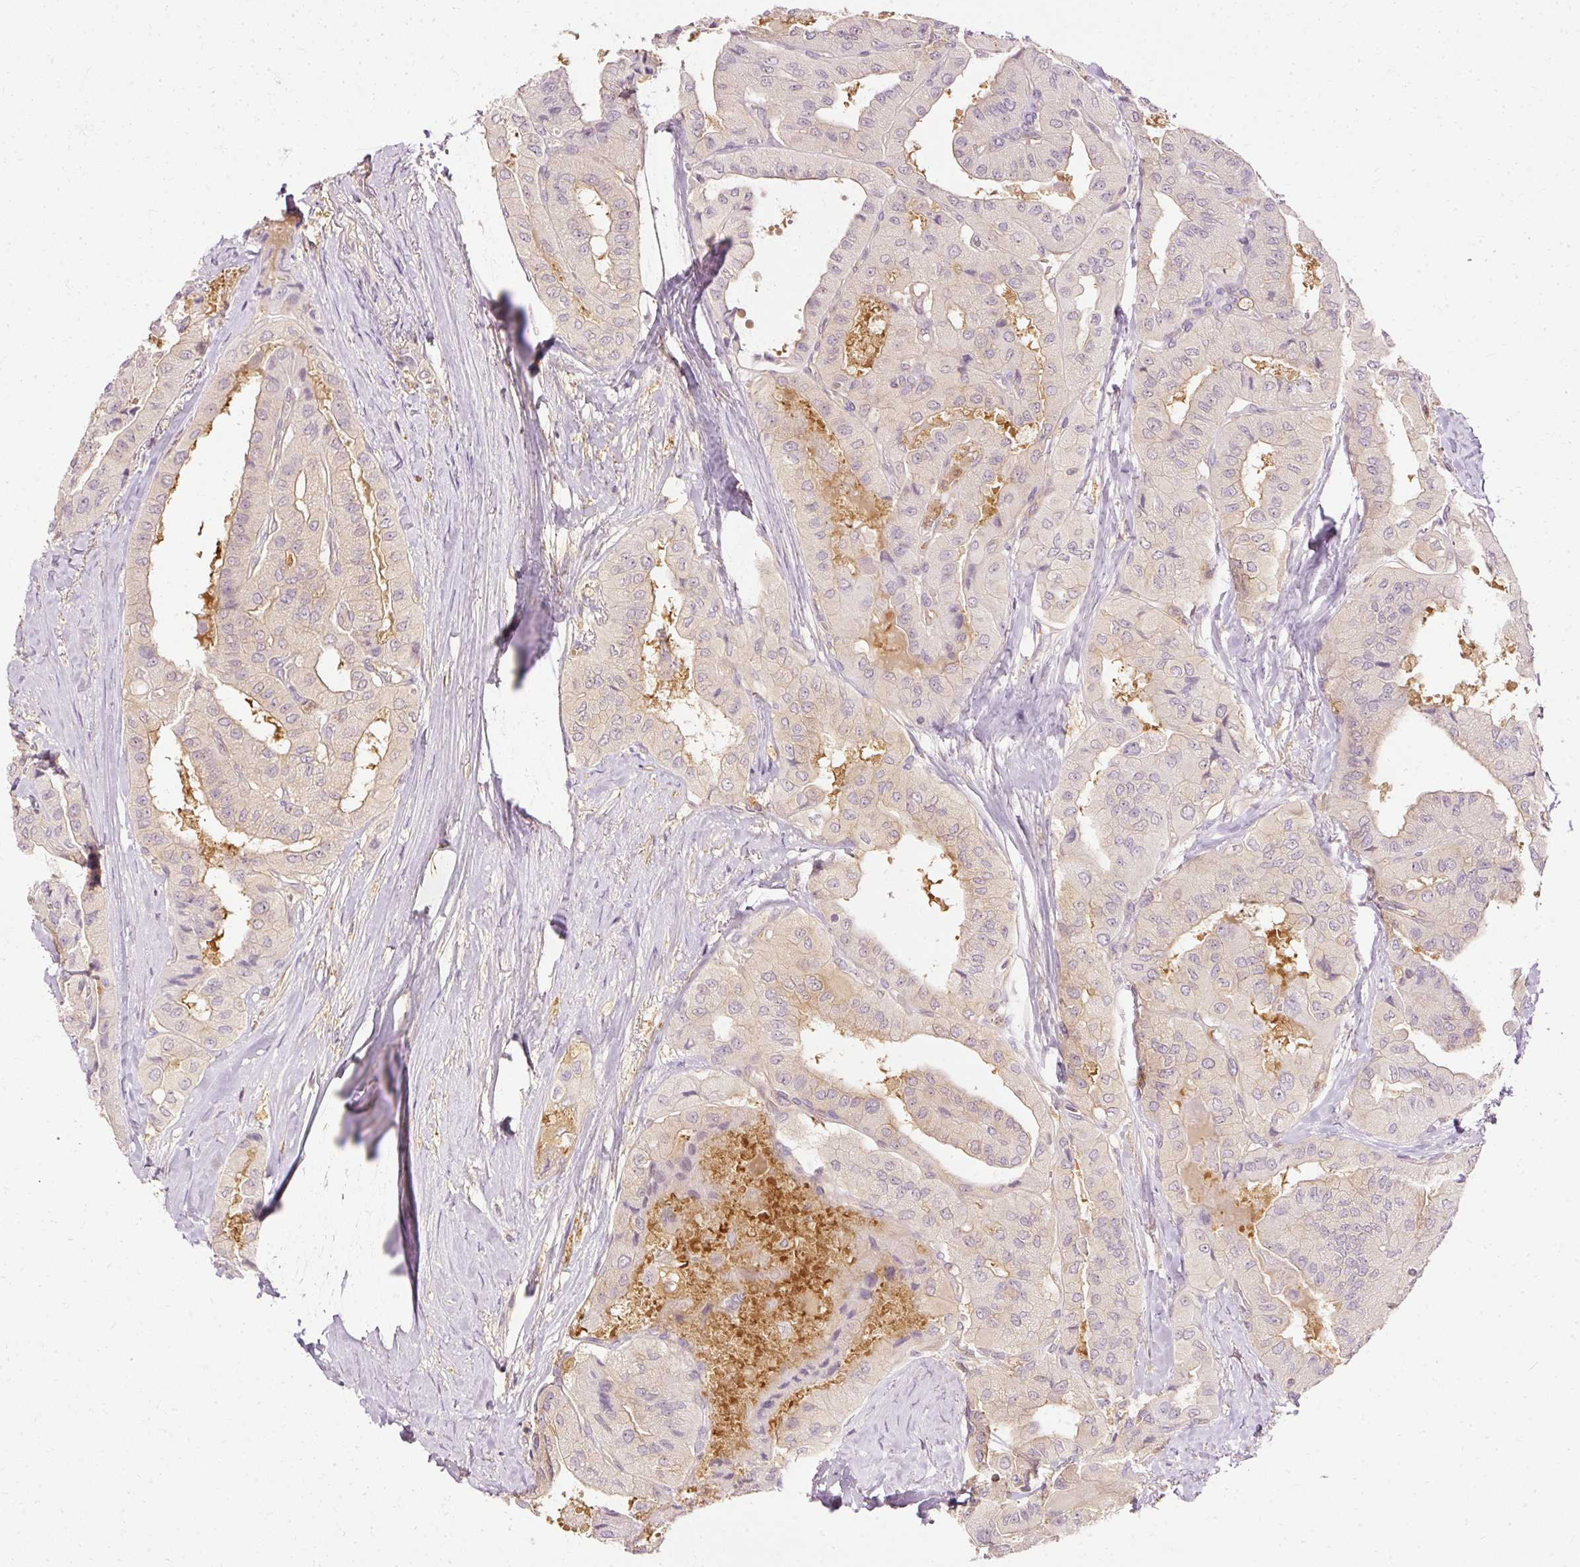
{"staining": {"intensity": "weak", "quantity": "25%-75%", "location": "cytoplasmic/membranous"}, "tissue": "thyroid cancer", "cell_type": "Tumor cells", "image_type": "cancer", "snomed": [{"axis": "morphology", "description": "Normal tissue, NOS"}, {"axis": "morphology", "description": "Papillary adenocarcinoma, NOS"}, {"axis": "topography", "description": "Thyroid gland"}], "caption": "Immunohistochemistry (IHC) histopathology image of thyroid cancer (papillary adenocarcinoma) stained for a protein (brown), which reveals low levels of weak cytoplasmic/membranous expression in about 25%-75% of tumor cells.", "gene": "ARMH3", "patient": {"sex": "female", "age": 59}}